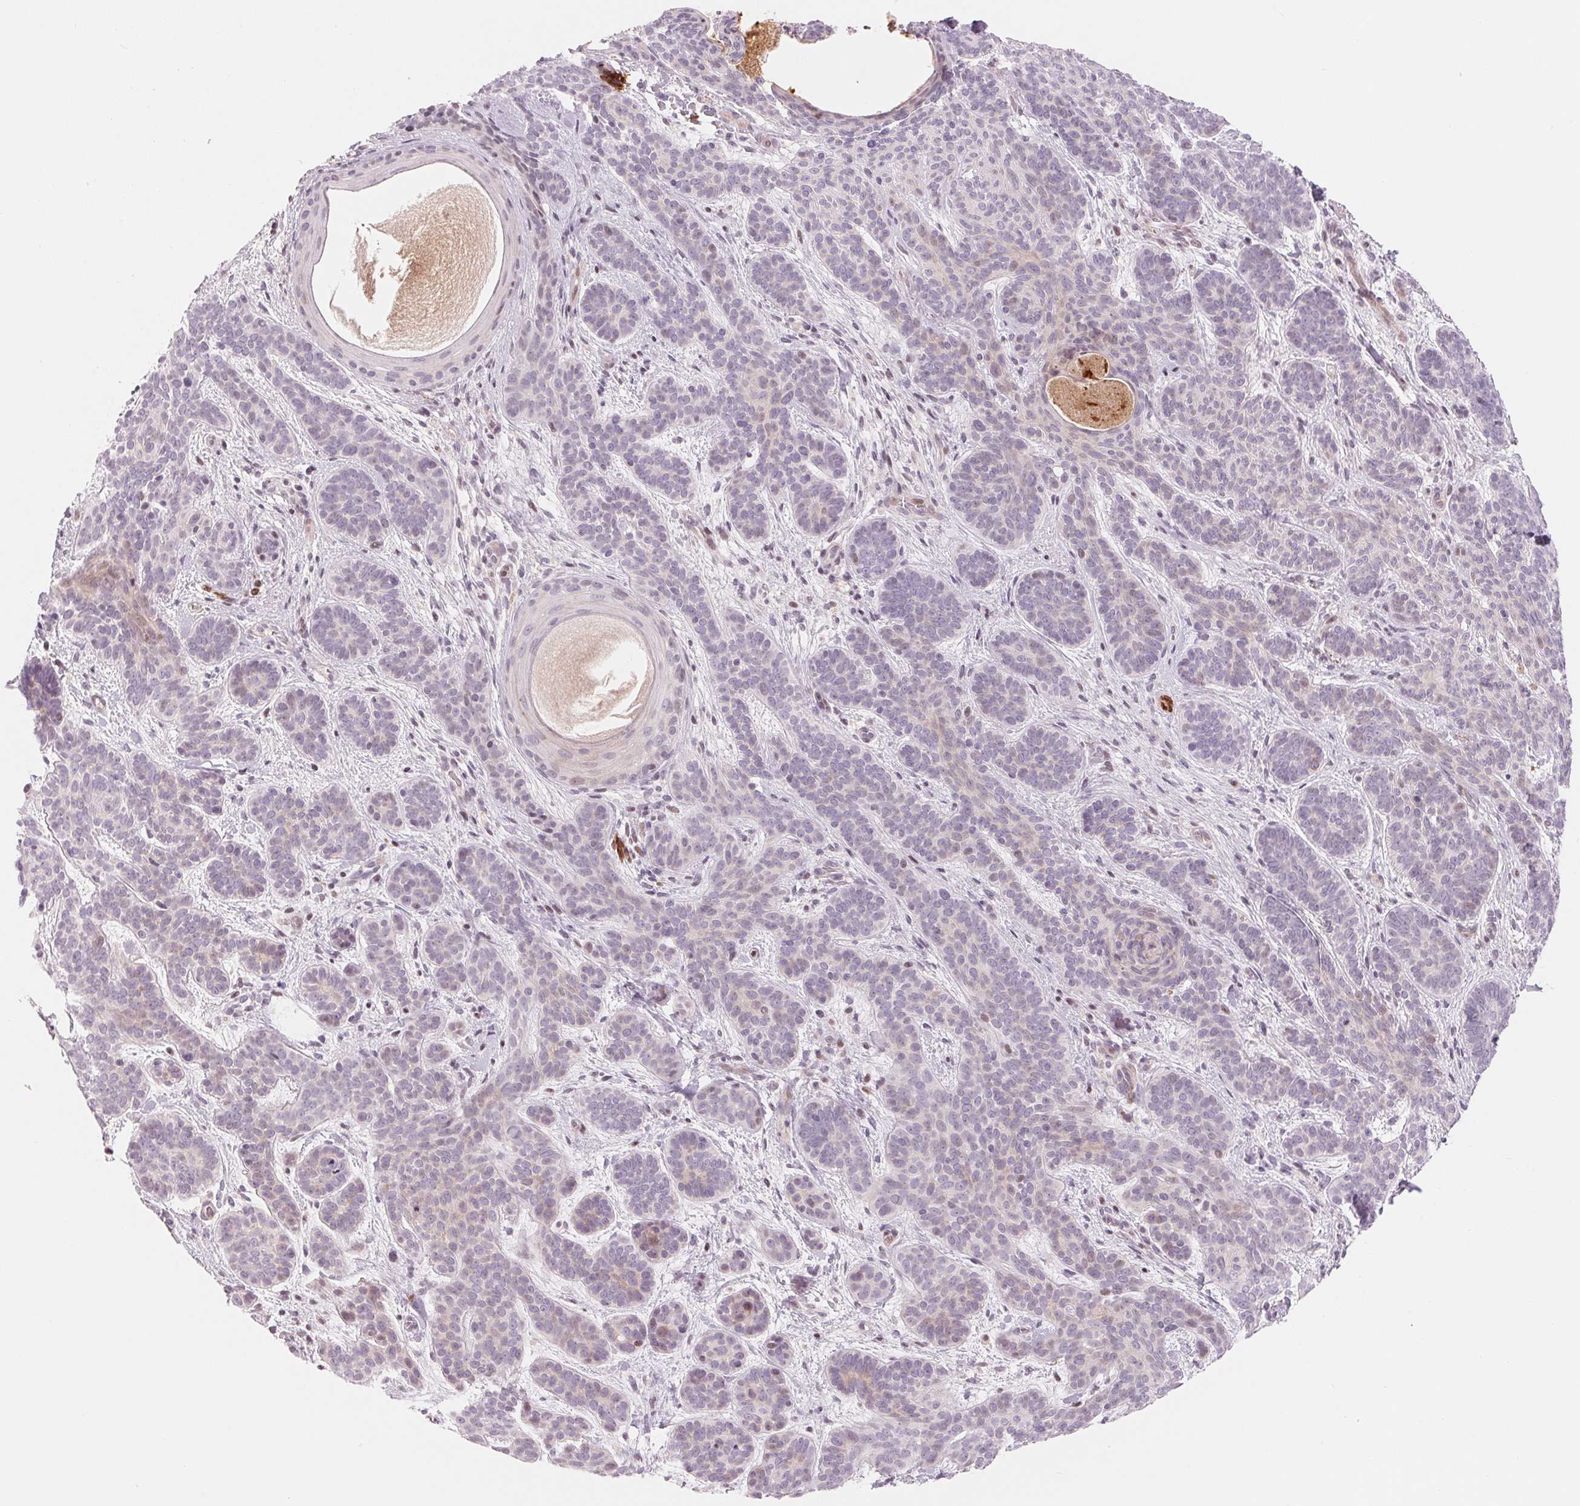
{"staining": {"intensity": "negative", "quantity": "none", "location": "none"}, "tissue": "skin cancer", "cell_type": "Tumor cells", "image_type": "cancer", "snomed": [{"axis": "morphology", "description": "Basal cell carcinoma"}, {"axis": "topography", "description": "Skin"}], "caption": "Skin basal cell carcinoma was stained to show a protein in brown. There is no significant expression in tumor cells. (IHC, brightfield microscopy, high magnification).", "gene": "SLC17A4", "patient": {"sex": "female", "age": 82}}